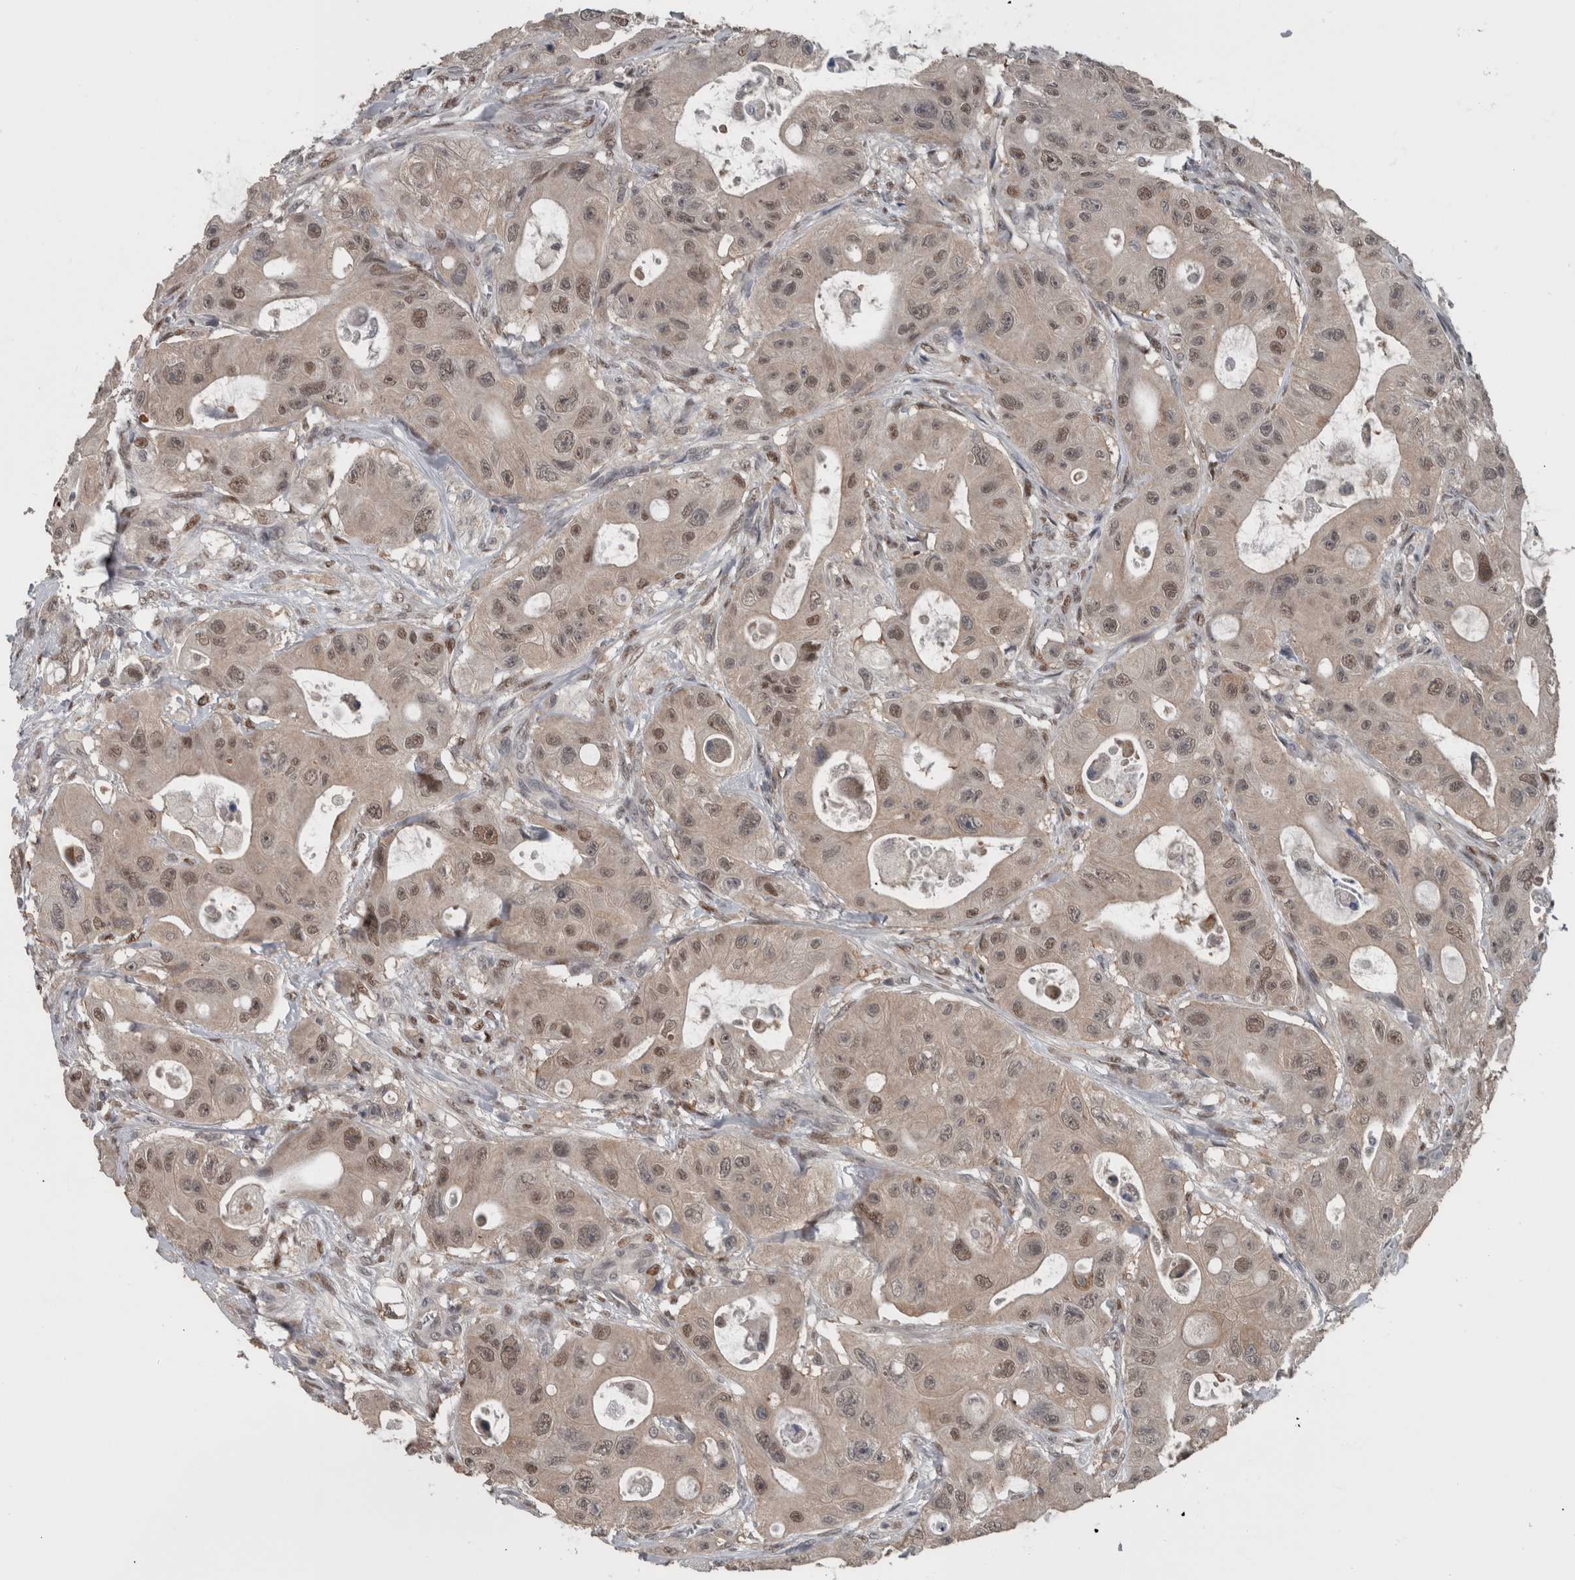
{"staining": {"intensity": "weak", "quantity": ">75%", "location": "nuclear"}, "tissue": "colorectal cancer", "cell_type": "Tumor cells", "image_type": "cancer", "snomed": [{"axis": "morphology", "description": "Adenocarcinoma, NOS"}, {"axis": "topography", "description": "Colon"}], "caption": "There is low levels of weak nuclear expression in tumor cells of colorectal cancer (adenocarcinoma), as demonstrated by immunohistochemical staining (brown color).", "gene": "ZBTB21", "patient": {"sex": "female", "age": 46}}